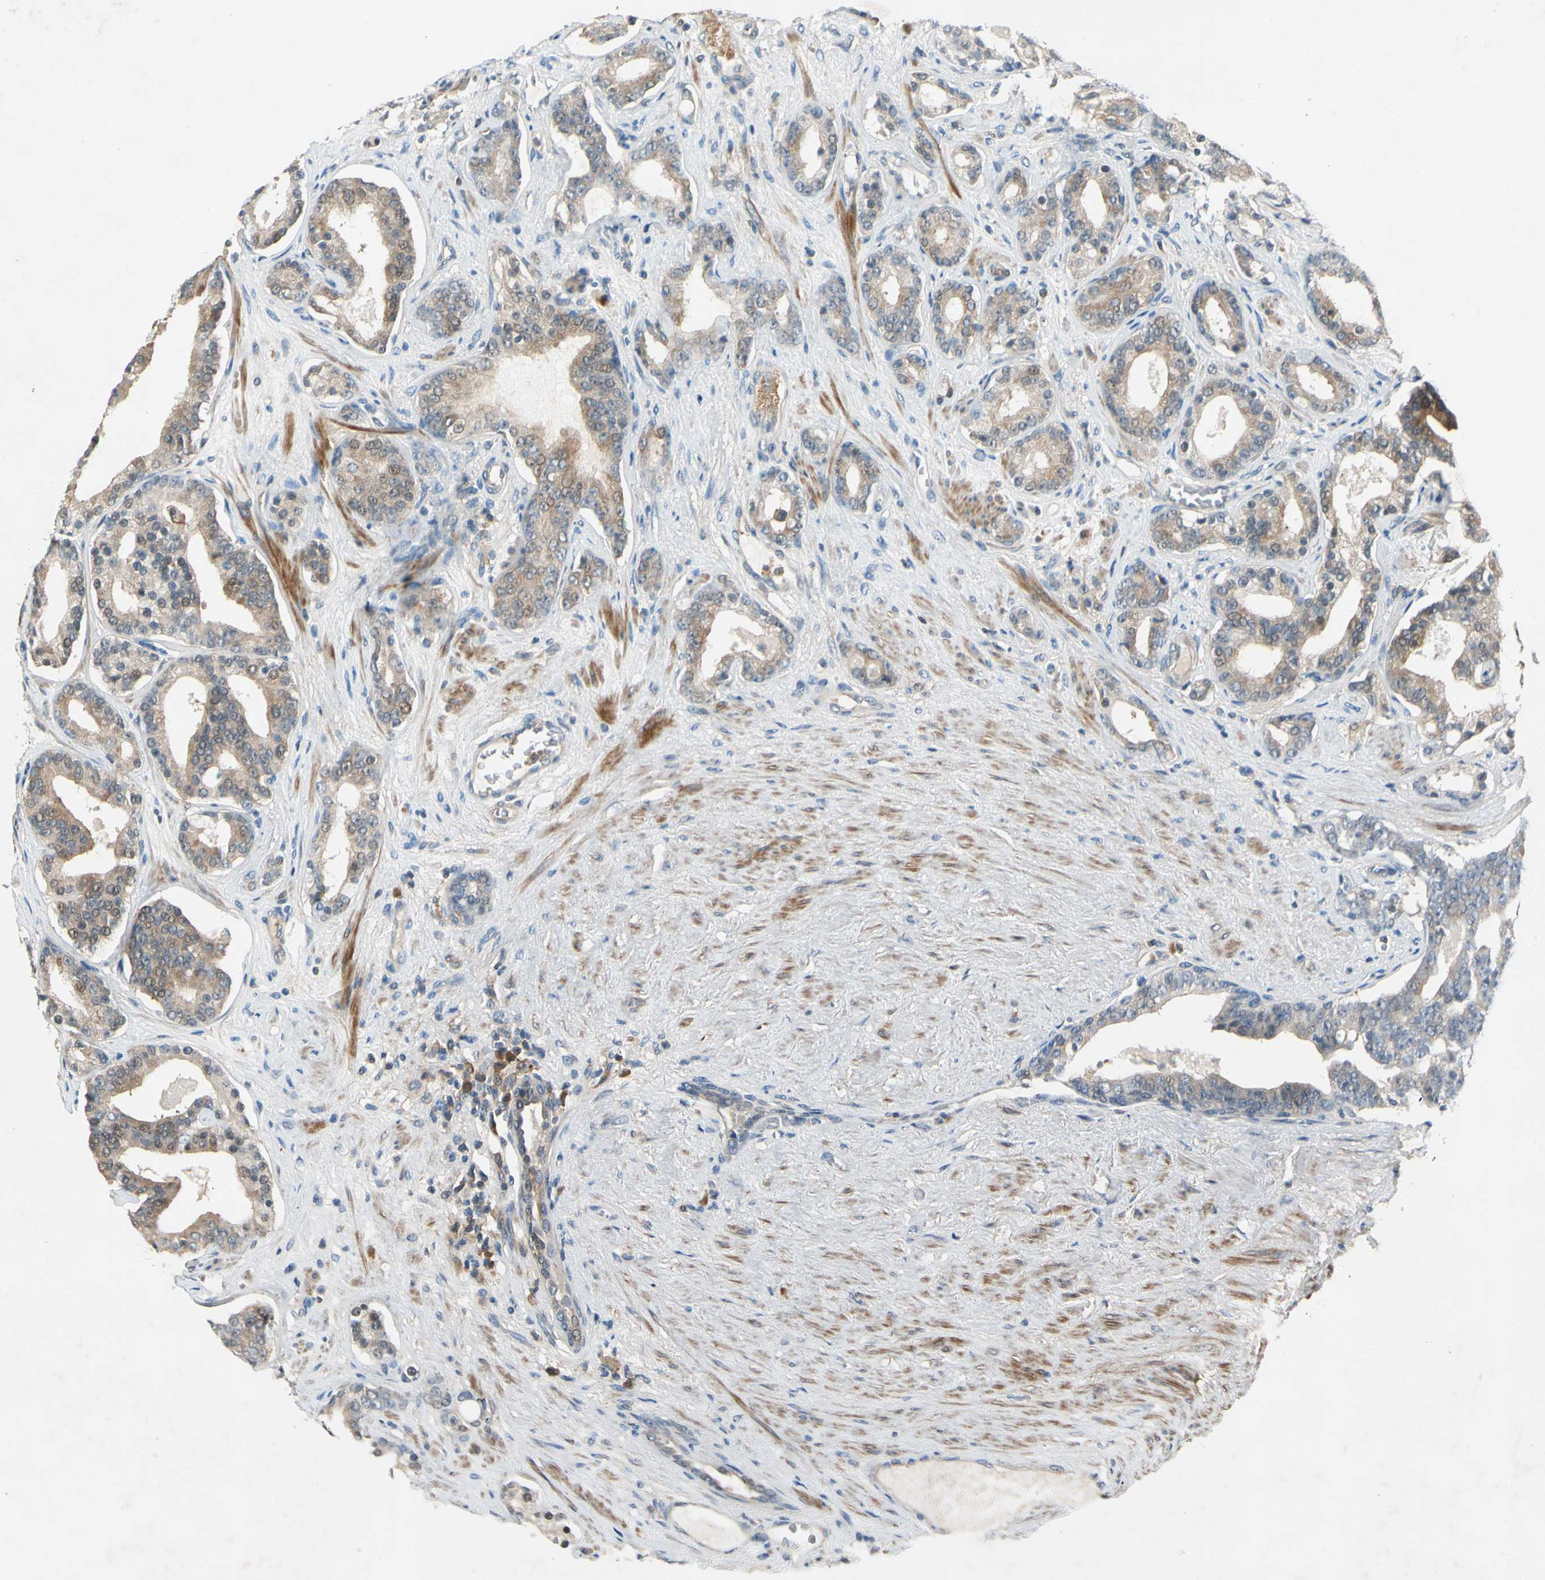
{"staining": {"intensity": "moderate", "quantity": ">75%", "location": "cytoplasmic/membranous"}, "tissue": "prostate cancer", "cell_type": "Tumor cells", "image_type": "cancer", "snomed": [{"axis": "morphology", "description": "Adenocarcinoma, Low grade"}, {"axis": "topography", "description": "Prostate"}], "caption": "Brown immunohistochemical staining in human low-grade adenocarcinoma (prostate) displays moderate cytoplasmic/membranous staining in about >75% of tumor cells. (IHC, brightfield microscopy, high magnification).", "gene": "WIPI1", "patient": {"sex": "male", "age": 63}}